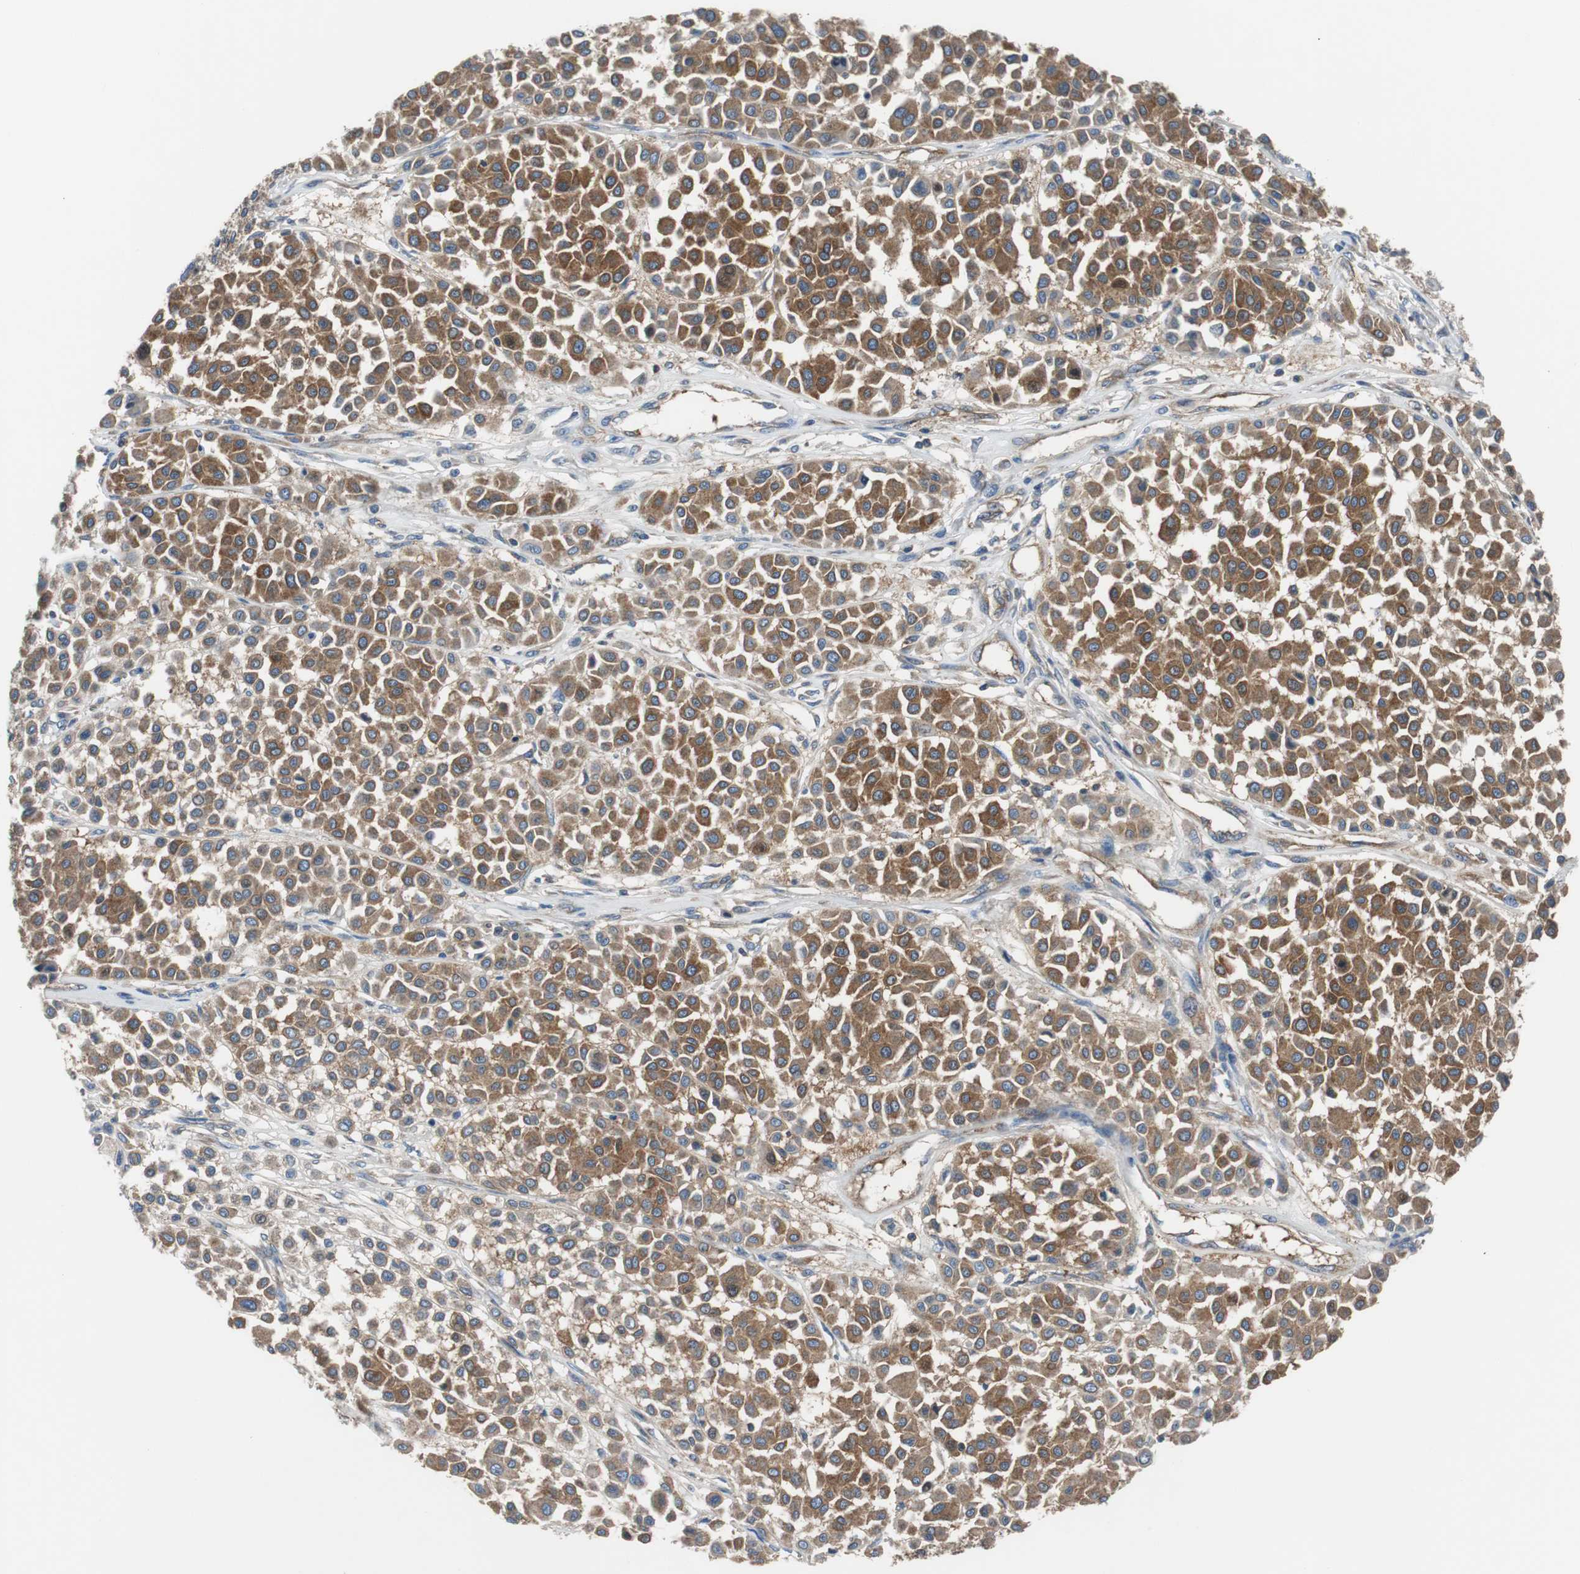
{"staining": {"intensity": "strong", "quantity": ">75%", "location": "cytoplasmic/membranous"}, "tissue": "melanoma", "cell_type": "Tumor cells", "image_type": "cancer", "snomed": [{"axis": "morphology", "description": "Malignant melanoma, Metastatic site"}, {"axis": "topography", "description": "Soft tissue"}], "caption": "Melanoma stained with DAB (3,3'-diaminobenzidine) IHC reveals high levels of strong cytoplasmic/membranous staining in approximately >75% of tumor cells.", "gene": "BRAF", "patient": {"sex": "male", "age": 41}}